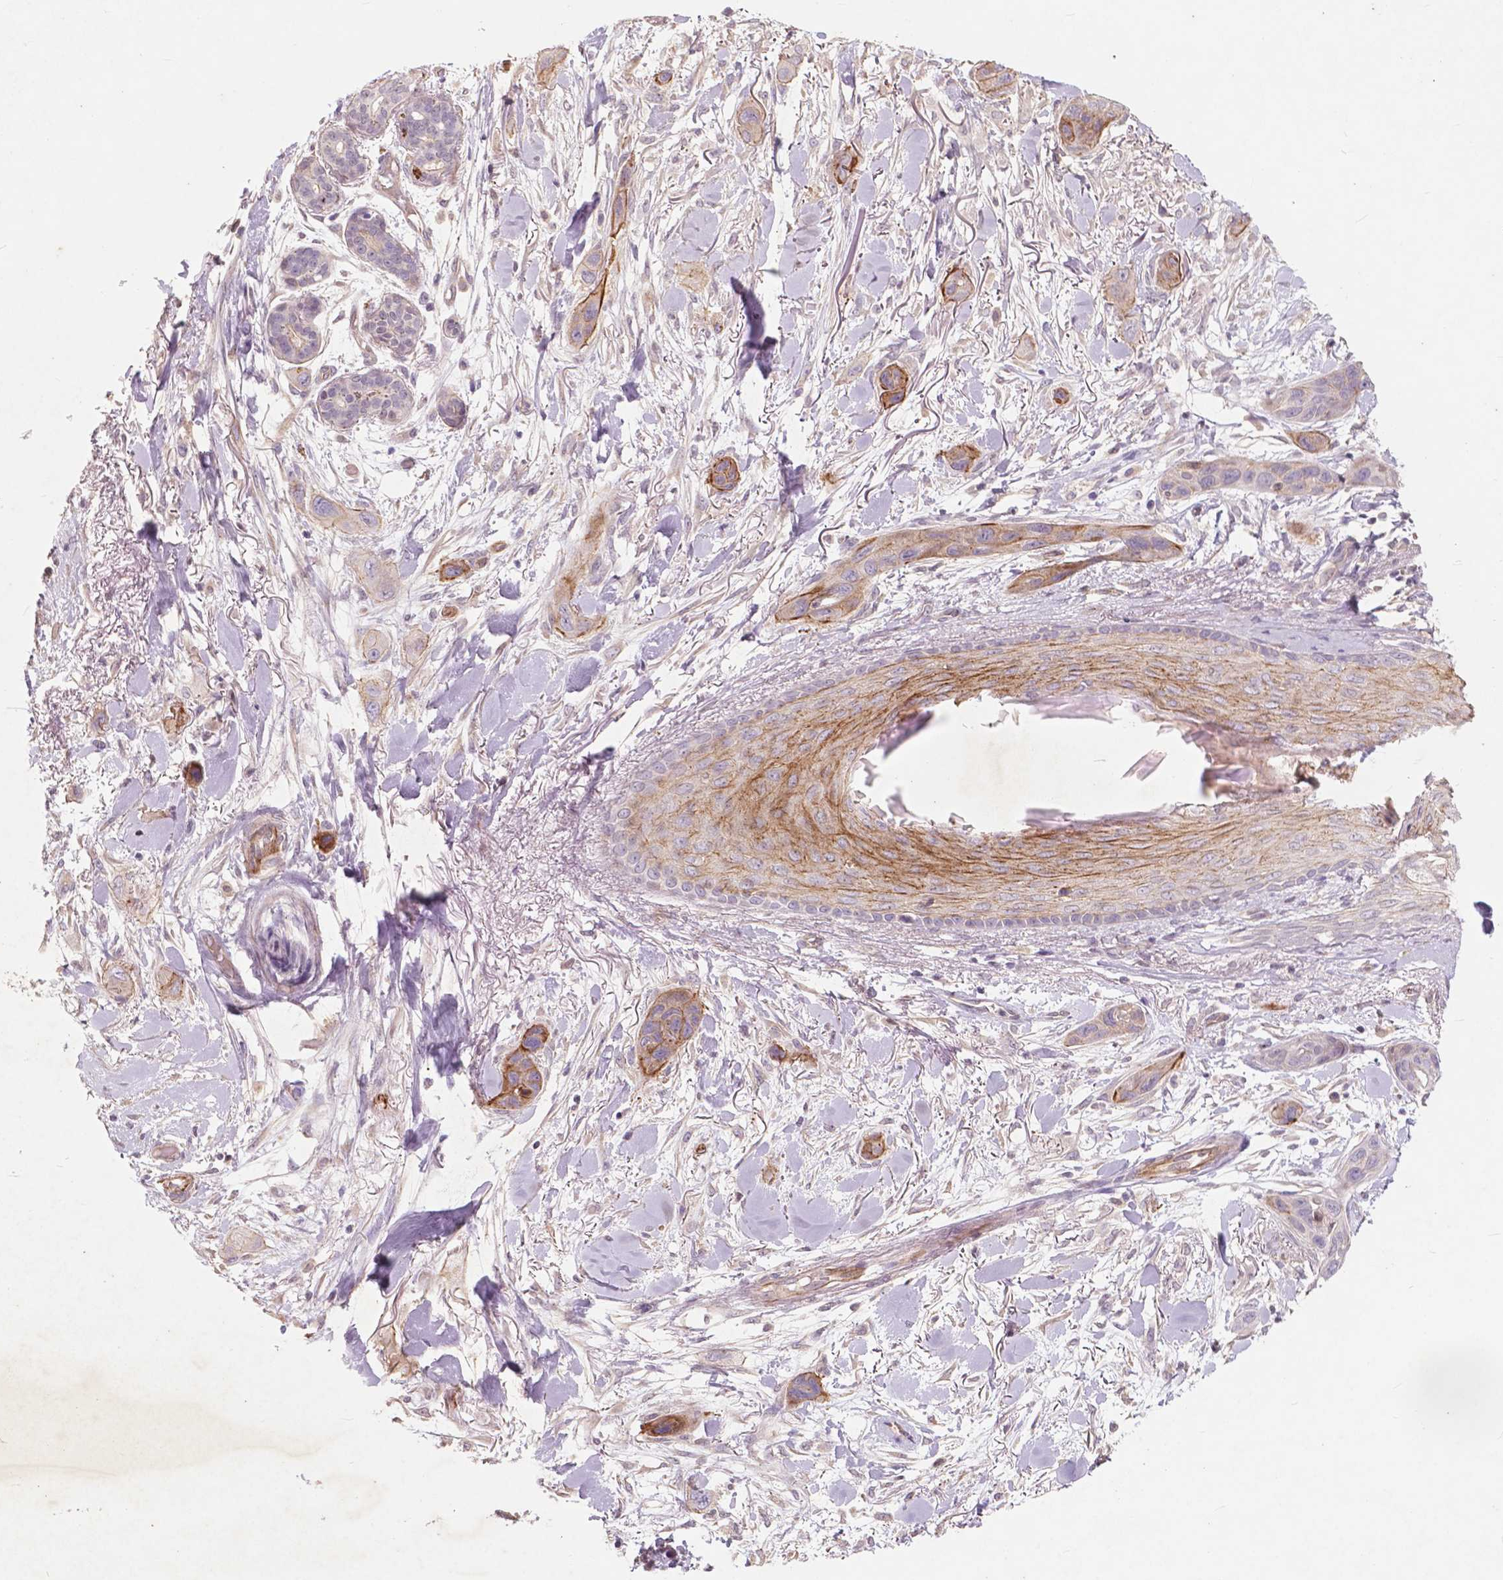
{"staining": {"intensity": "moderate", "quantity": "<25%", "location": "cytoplasmic/membranous"}, "tissue": "skin cancer", "cell_type": "Tumor cells", "image_type": "cancer", "snomed": [{"axis": "morphology", "description": "Squamous cell carcinoma, NOS"}, {"axis": "topography", "description": "Skin"}], "caption": "Skin cancer (squamous cell carcinoma) was stained to show a protein in brown. There is low levels of moderate cytoplasmic/membranous staining in approximately <25% of tumor cells. Immunohistochemistry stains the protein of interest in brown and the nuclei are stained blue.", "gene": "RFPL4B", "patient": {"sex": "male", "age": 79}}